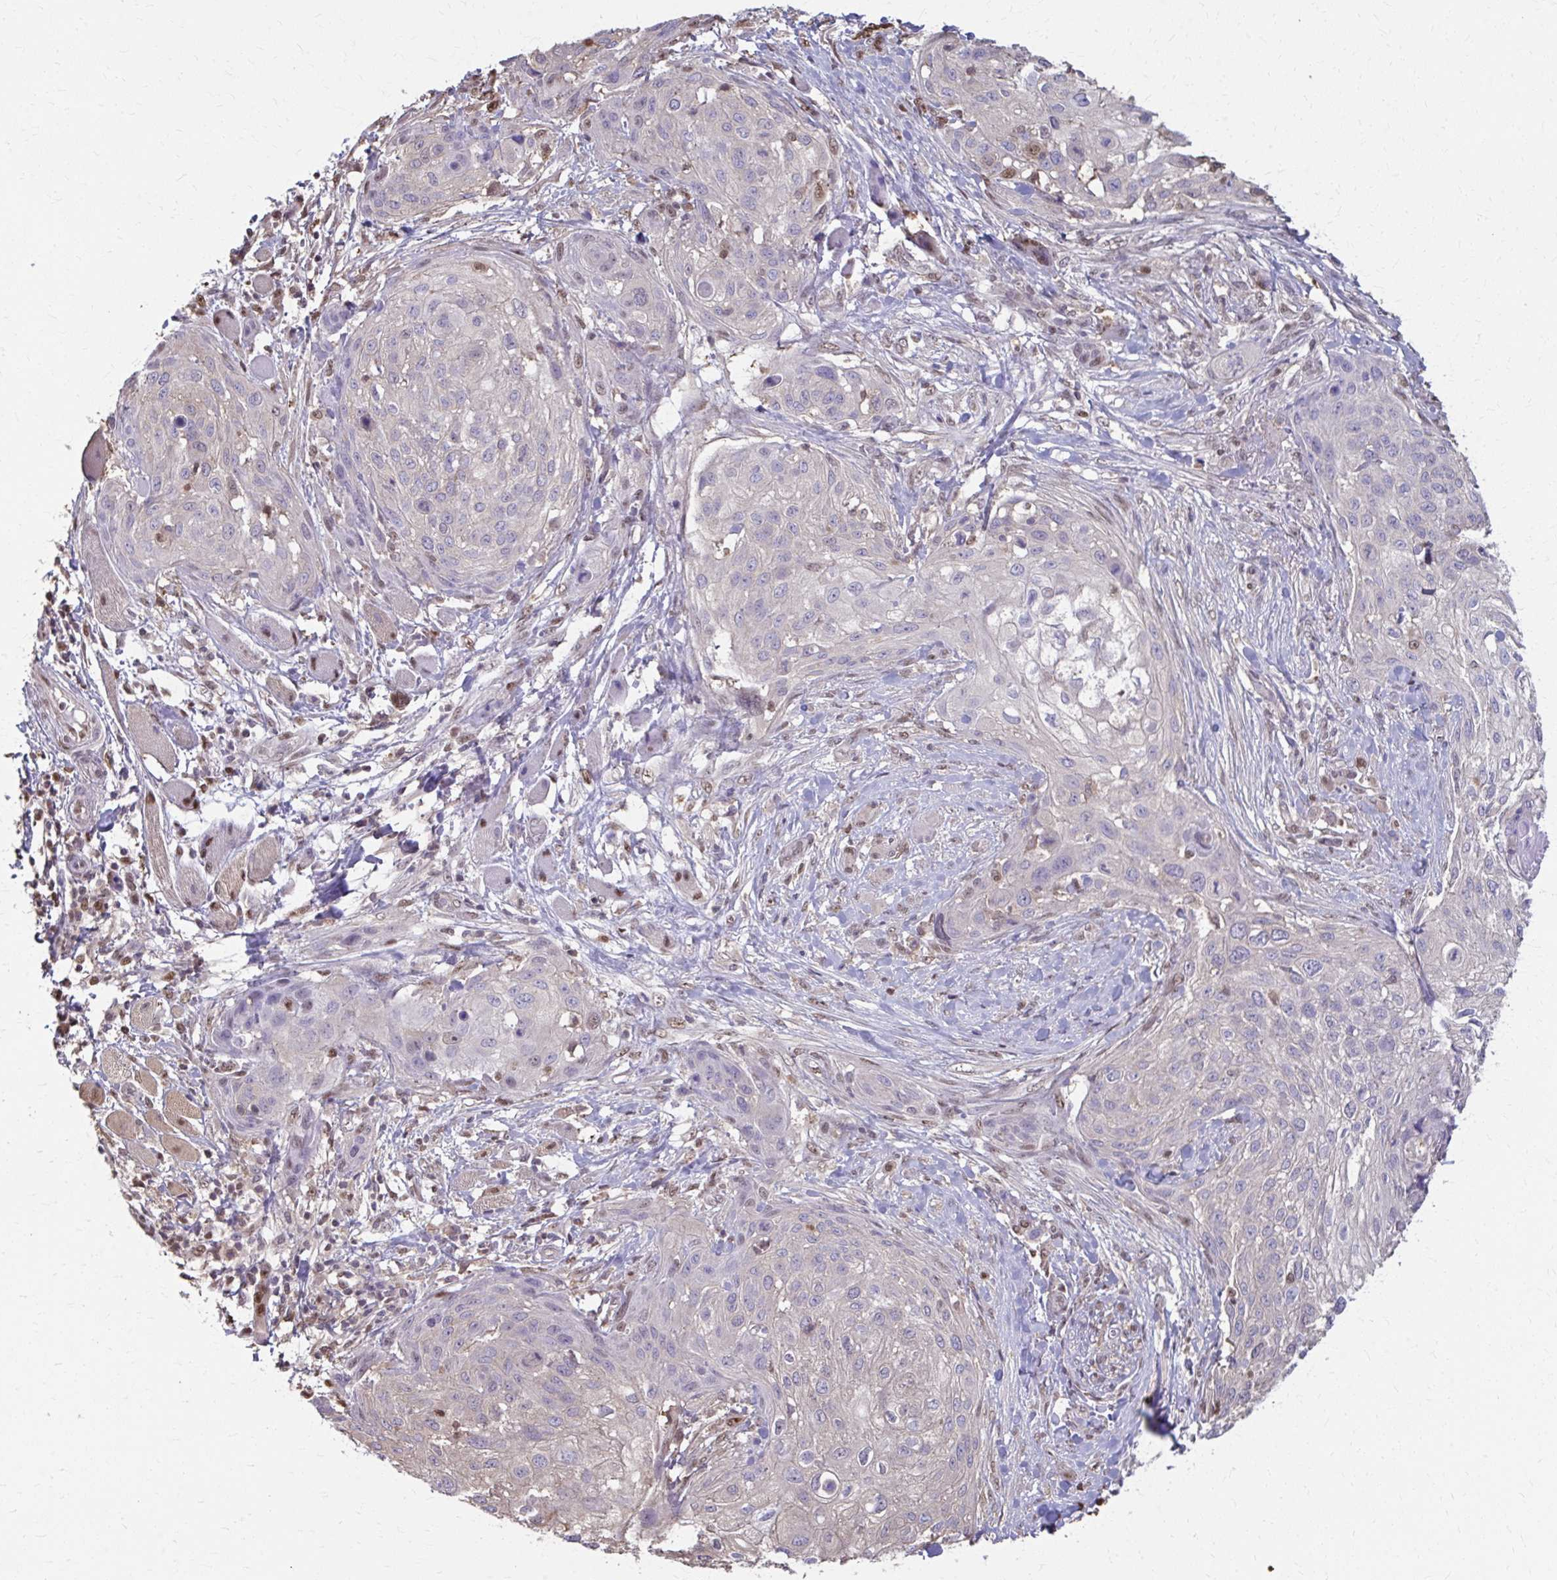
{"staining": {"intensity": "negative", "quantity": "none", "location": "none"}, "tissue": "skin cancer", "cell_type": "Tumor cells", "image_type": "cancer", "snomed": [{"axis": "morphology", "description": "Squamous cell carcinoma, NOS"}, {"axis": "topography", "description": "Skin"}], "caption": "Immunohistochemistry (IHC) photomicrograph of skin squamous cell carcinoma stained for a protein (brown), which reveals no expression in tumor cells. The staining was performed using DAB (3,3'-diaminobenzidine) to visualize the protein expression in brown, while the nuclei were stained in blue with hematoxylin (Magnification: 20x).", "gene": "ING4", "patient": {"sex": "female", "age": 87}}